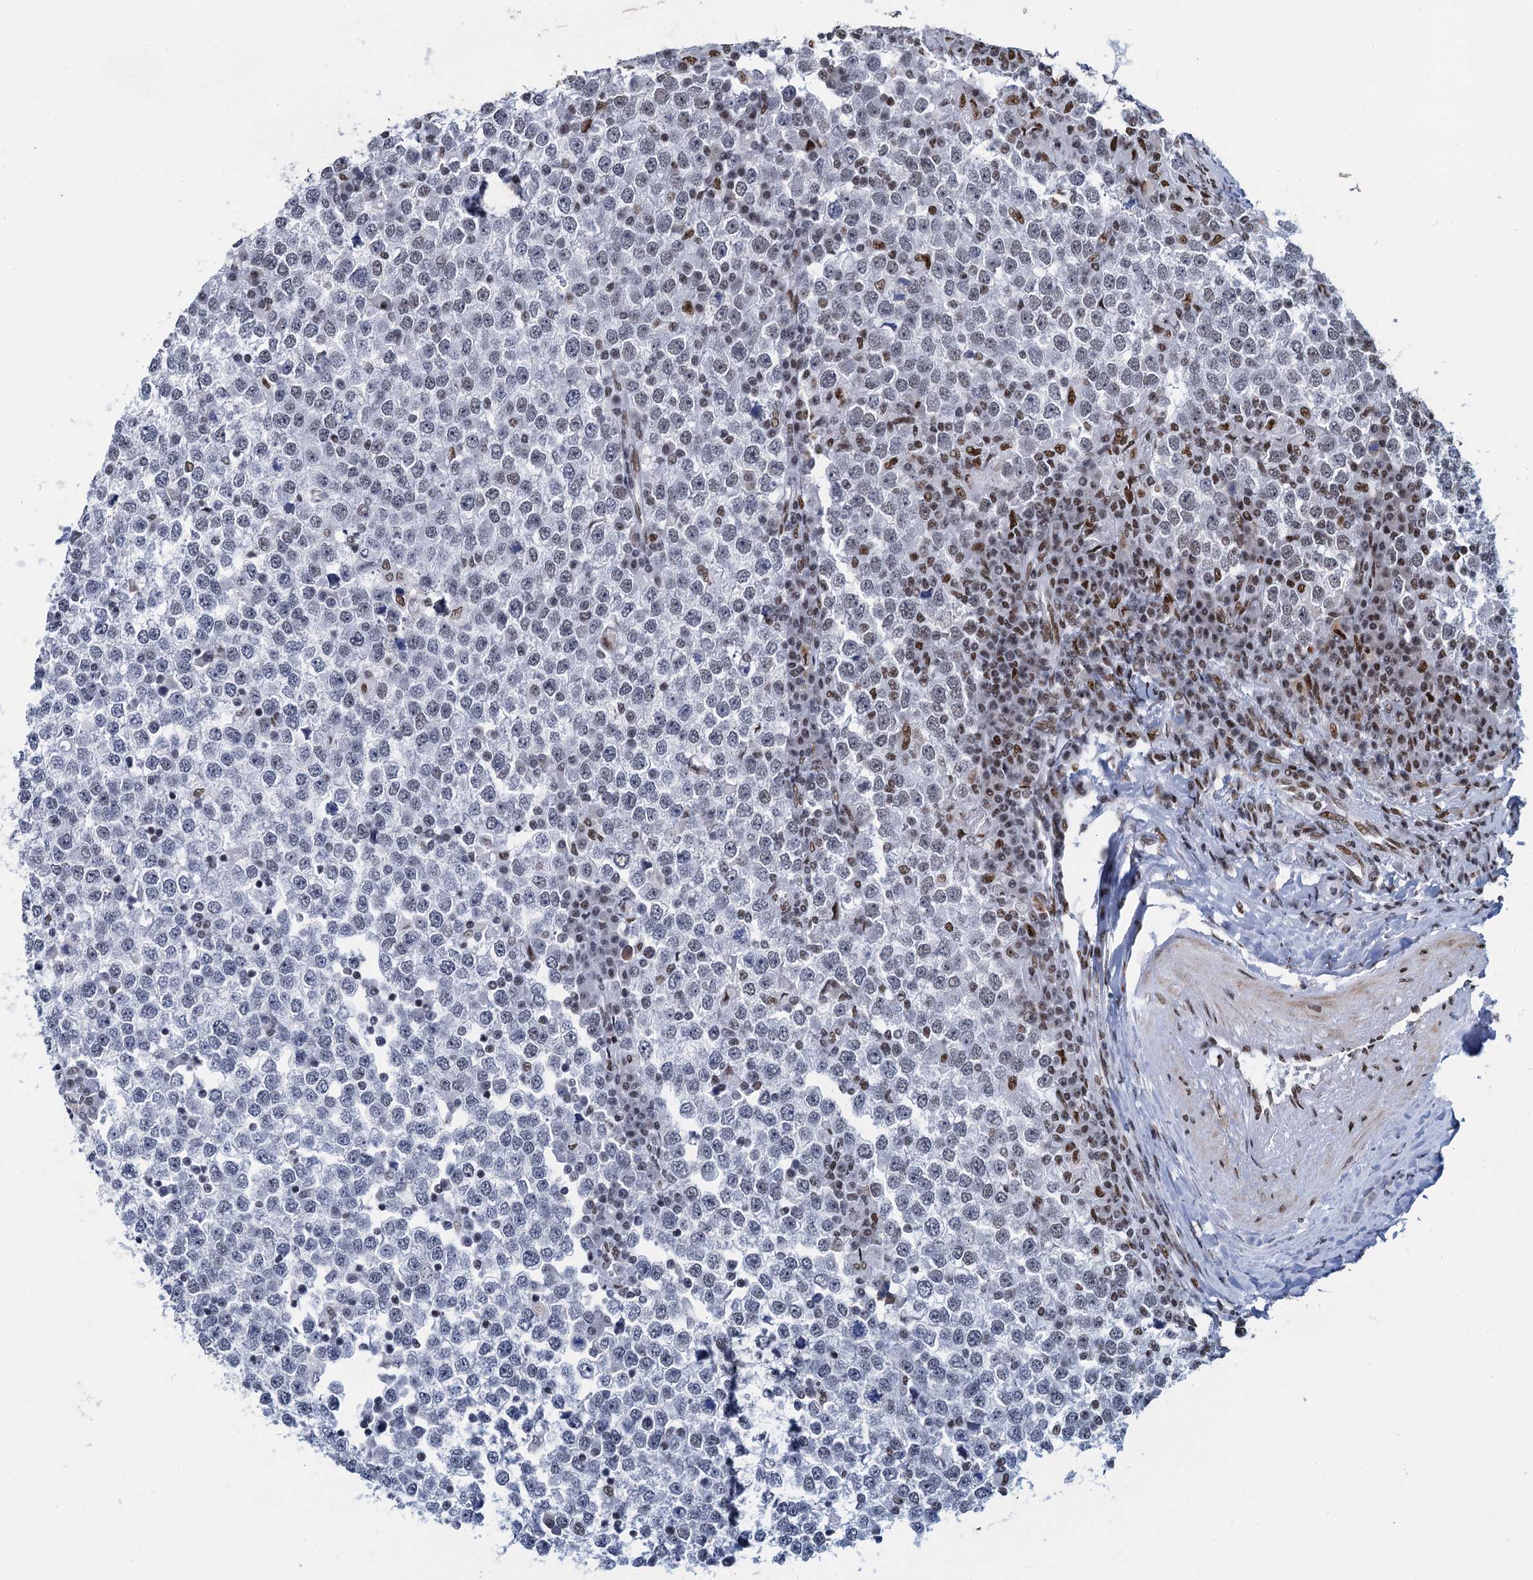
{"staining": {"intensity": "weak", "quantity": "<25%", "location": "nuclear"}, "tissue": "testis cancer", "cell_type": "Tumor cells", "image_type": "cancer", "snomed": [{"axis": "morphology", "description": "Seminoma, NOS"}, {"axis": "topography", "description": "Testis"}], "caption": "Immunohistochemistry photomicrograph of neoplastic tissue: testis seminoma stained with DAB shows no significant protein expression in tumor cells.", "gene": "HNRNPUL2", "patient": {"sex": "male", "age": 65}}